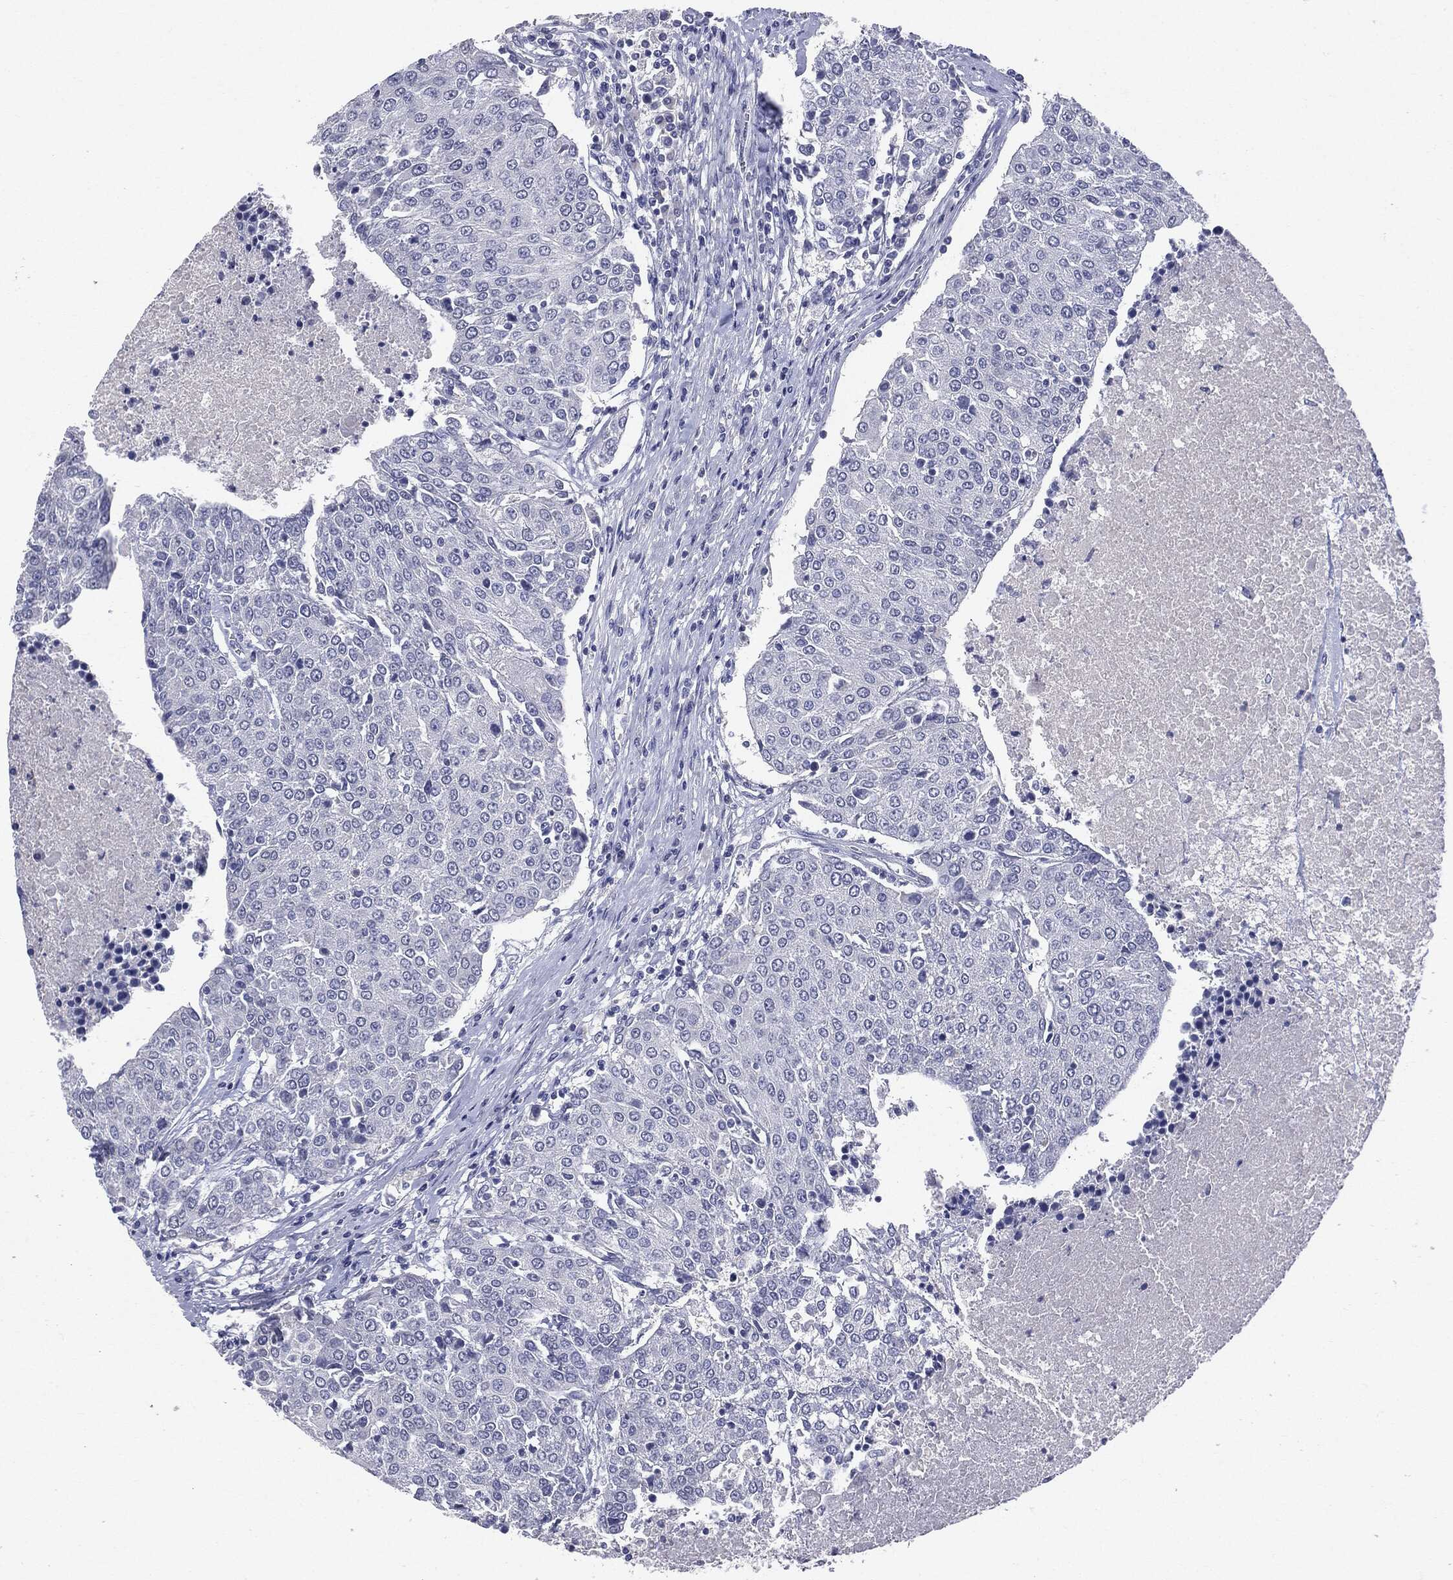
{"staining": {"intensity": "negative", "quantity": "none", "location": "none"}, "tissue": "urothelial cancer", "cell_type": "Tumor cells", "image_type": "cancer", "snomed": [{"axis": "morphology", "description": "Urothelial carcinoma, High grade"}, {"axis": "topography", "description": "Urinary bladder"}], "caption": "Immunohistochemistry image of urothelial carcinoma (high-grade) stained for a protein (brown), which reveals no expression in tumor cells.", "gene": "TSHB", "patient": {"sex": "female", "age": 85}}